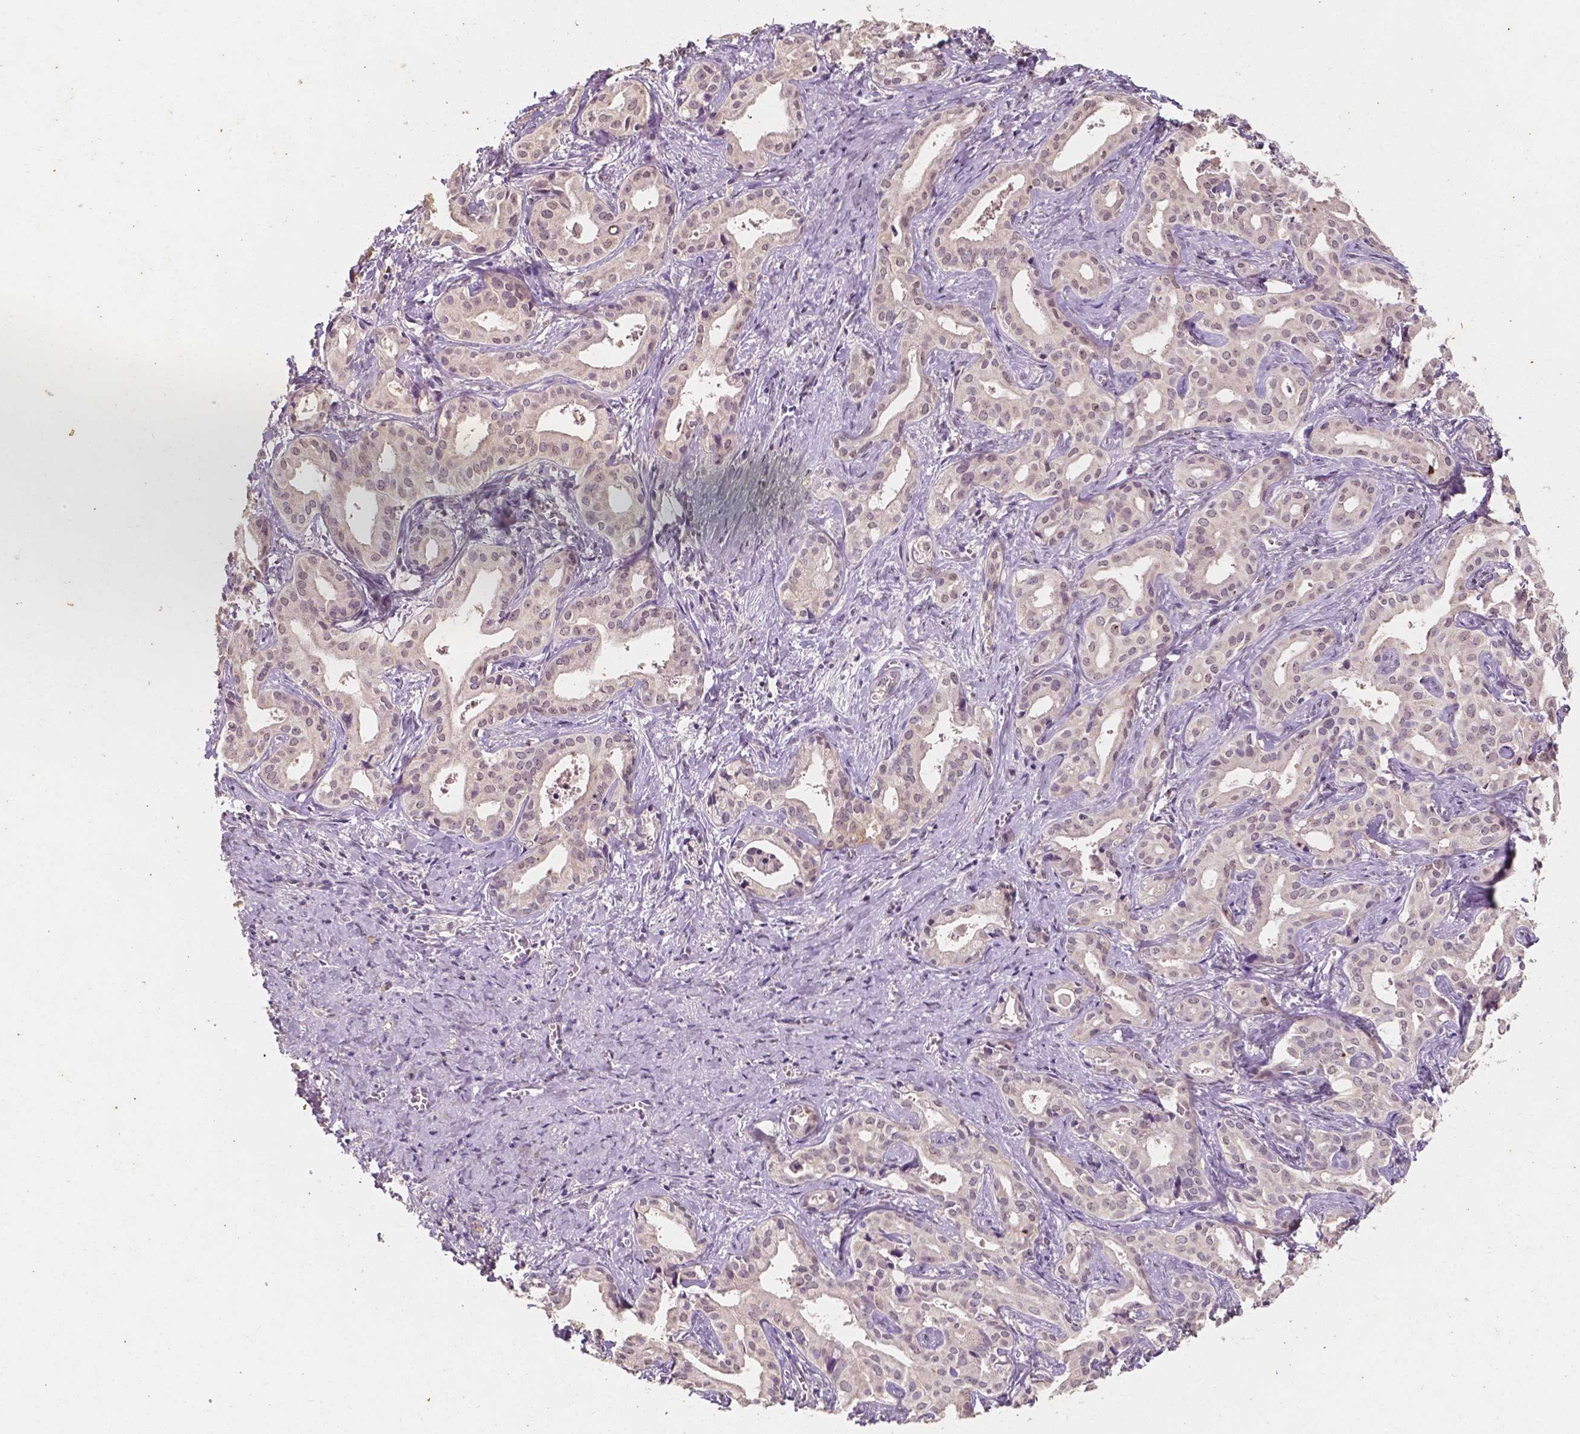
{"staining": {"intensity": "negative", "quantity": "none", "location": "none"}, "tissue": "liver cancer", "cell_type": "Tumor cells", "image_type": "cancer", "snomed": [{"axis": "morphology", "description": "Cholangiocarcinoma"}, {"axis": "topography", "description": "Liver"}], "caption": "Histopathology image shows no protein positivity in tumor cells of cholangiocarcinoma (liver) tissue. The staining is performed using DAB brown chromogen with nuclei counter-stained in using hematoxylin.", "gene": "TAL1", "patient": {"sex": "female", "age": 65}}